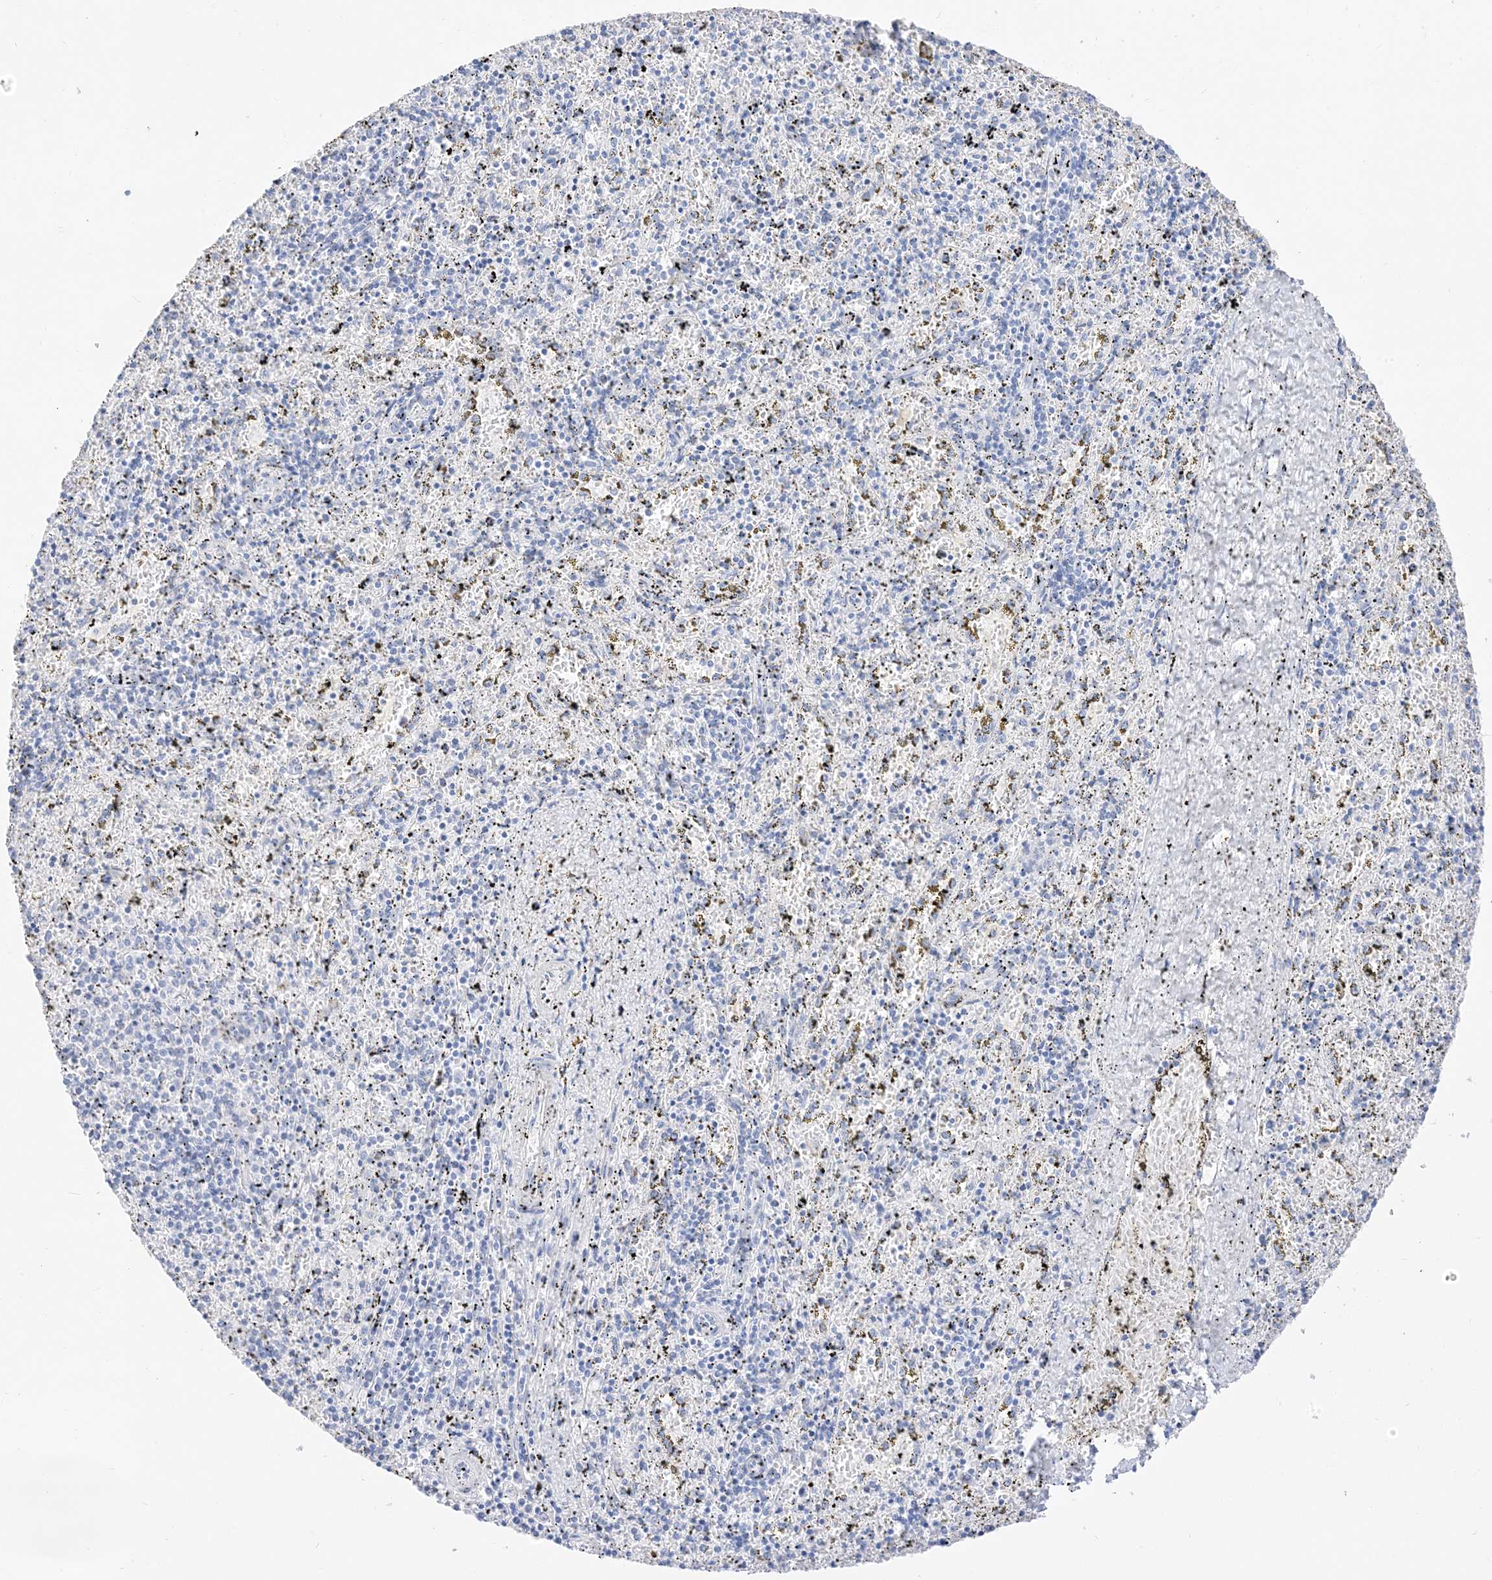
{"staining": {"intensity": "negative", "quantity": "none", "location": "none"}, "tissue": "spleen", "cell_type": "Cells in red pulp", "image_type": "normal", "snomed": [{"axis": "morphology", "description": "Normal tissue, NOS"}, {"axis": "topography", "description": "Spleen"}], "caption": "Immunohistochemistry (IHC) of unremarkable human spleen demonstrates no positivity in cells in red pulp. (Brightfield microscopy of DAB IHC at high magnification).", "gene": "MUC17", "patient": {"sex": "male", "age": 11}}